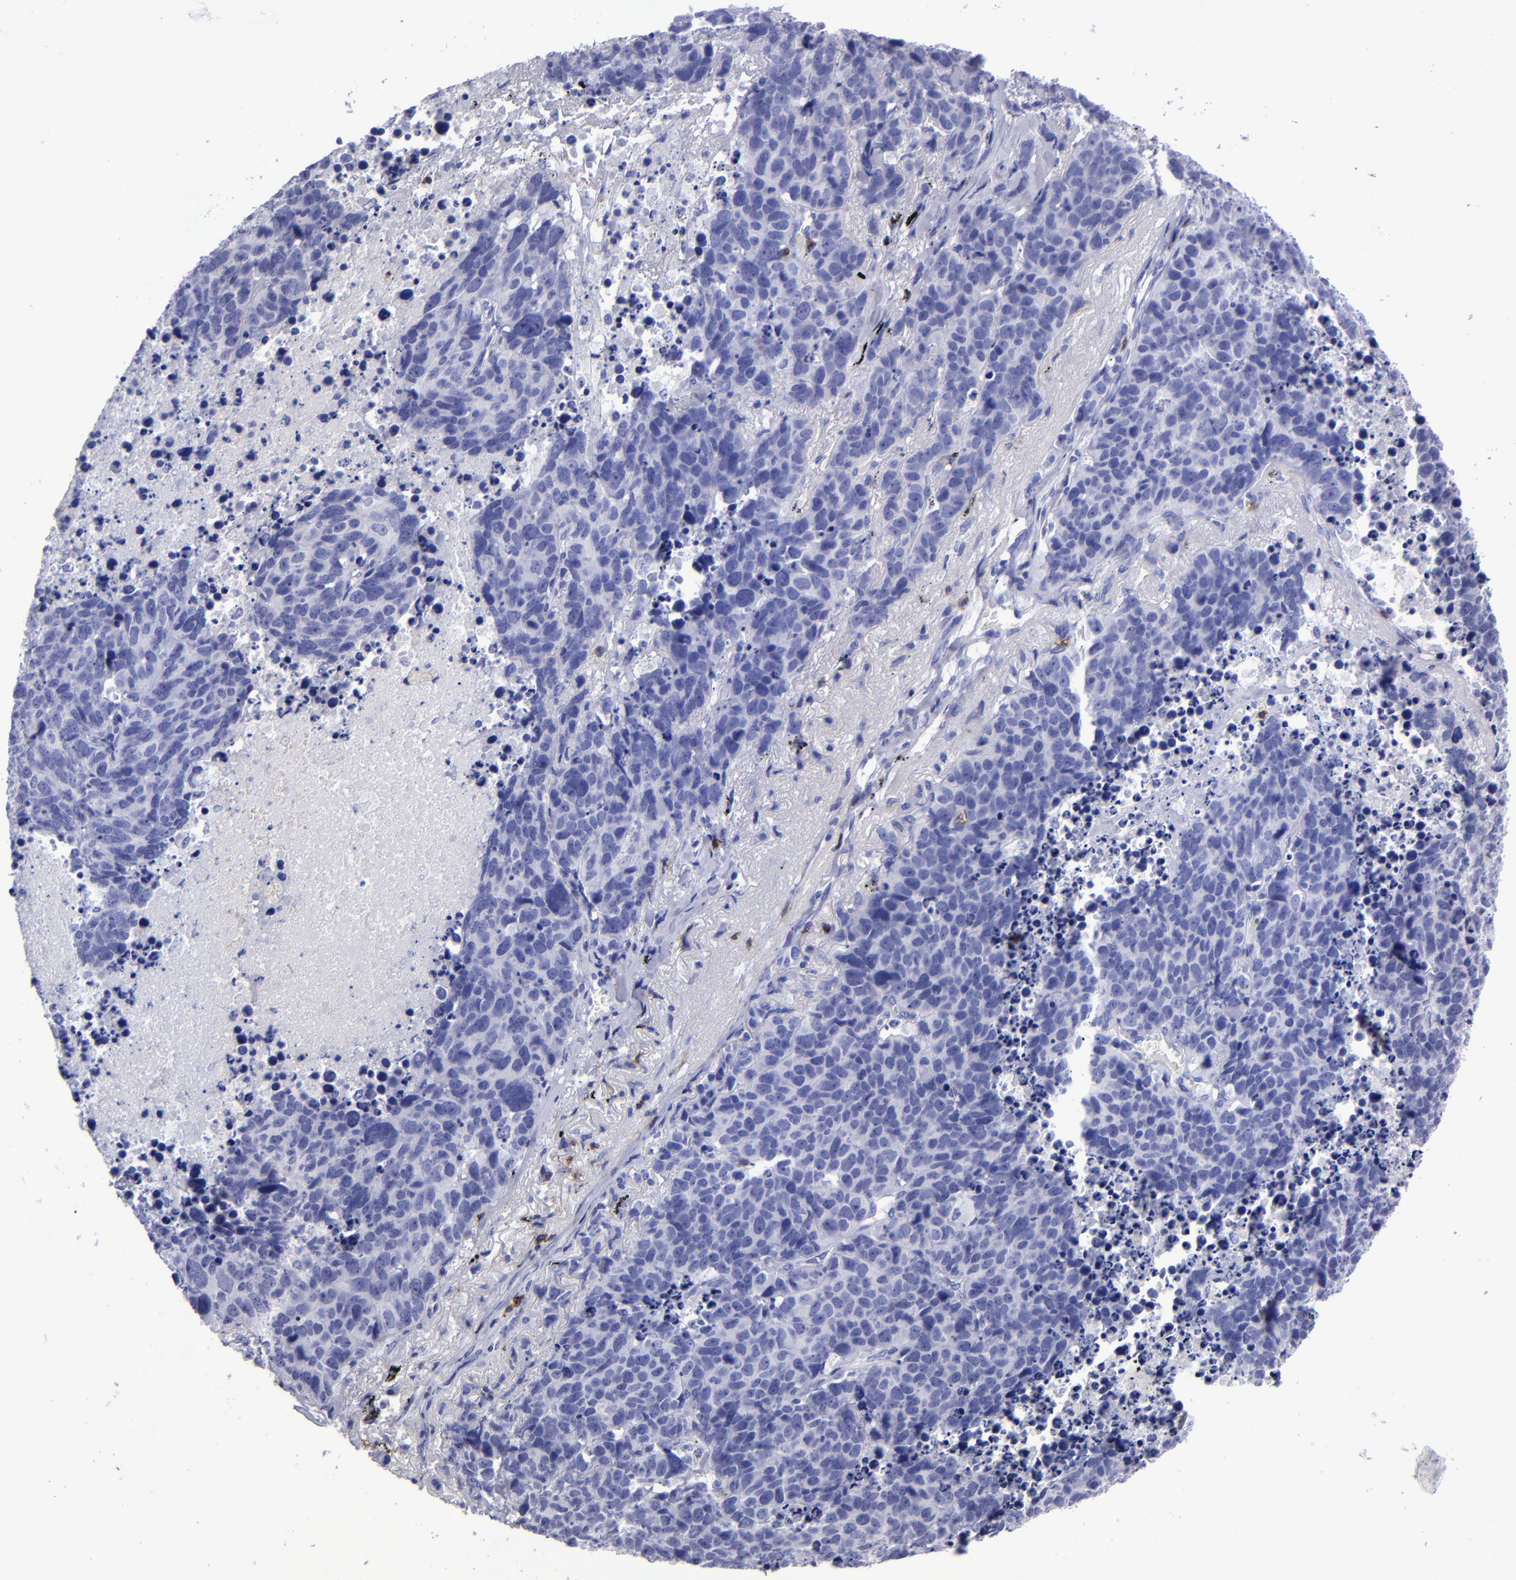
{"staining": {"intensity": "negative", "quantity": "none", "location": "none"}, "tissue": "lung cancer", "cell_type": "Tumor cells", "image_type": "cancer", "snomed": [{"axis": "morphology", "description": "Carcinoid, malignant, NOS"}, {"axis": "topography", "description": "Lung"}], "caption": "Lung cancer (malignant carcinoid) stained for a protein using immunohistochemistry (IHC) displays no positivity tumor cells.", "gene": "CD6", "patient": {"sex": "male", "age": 60}}